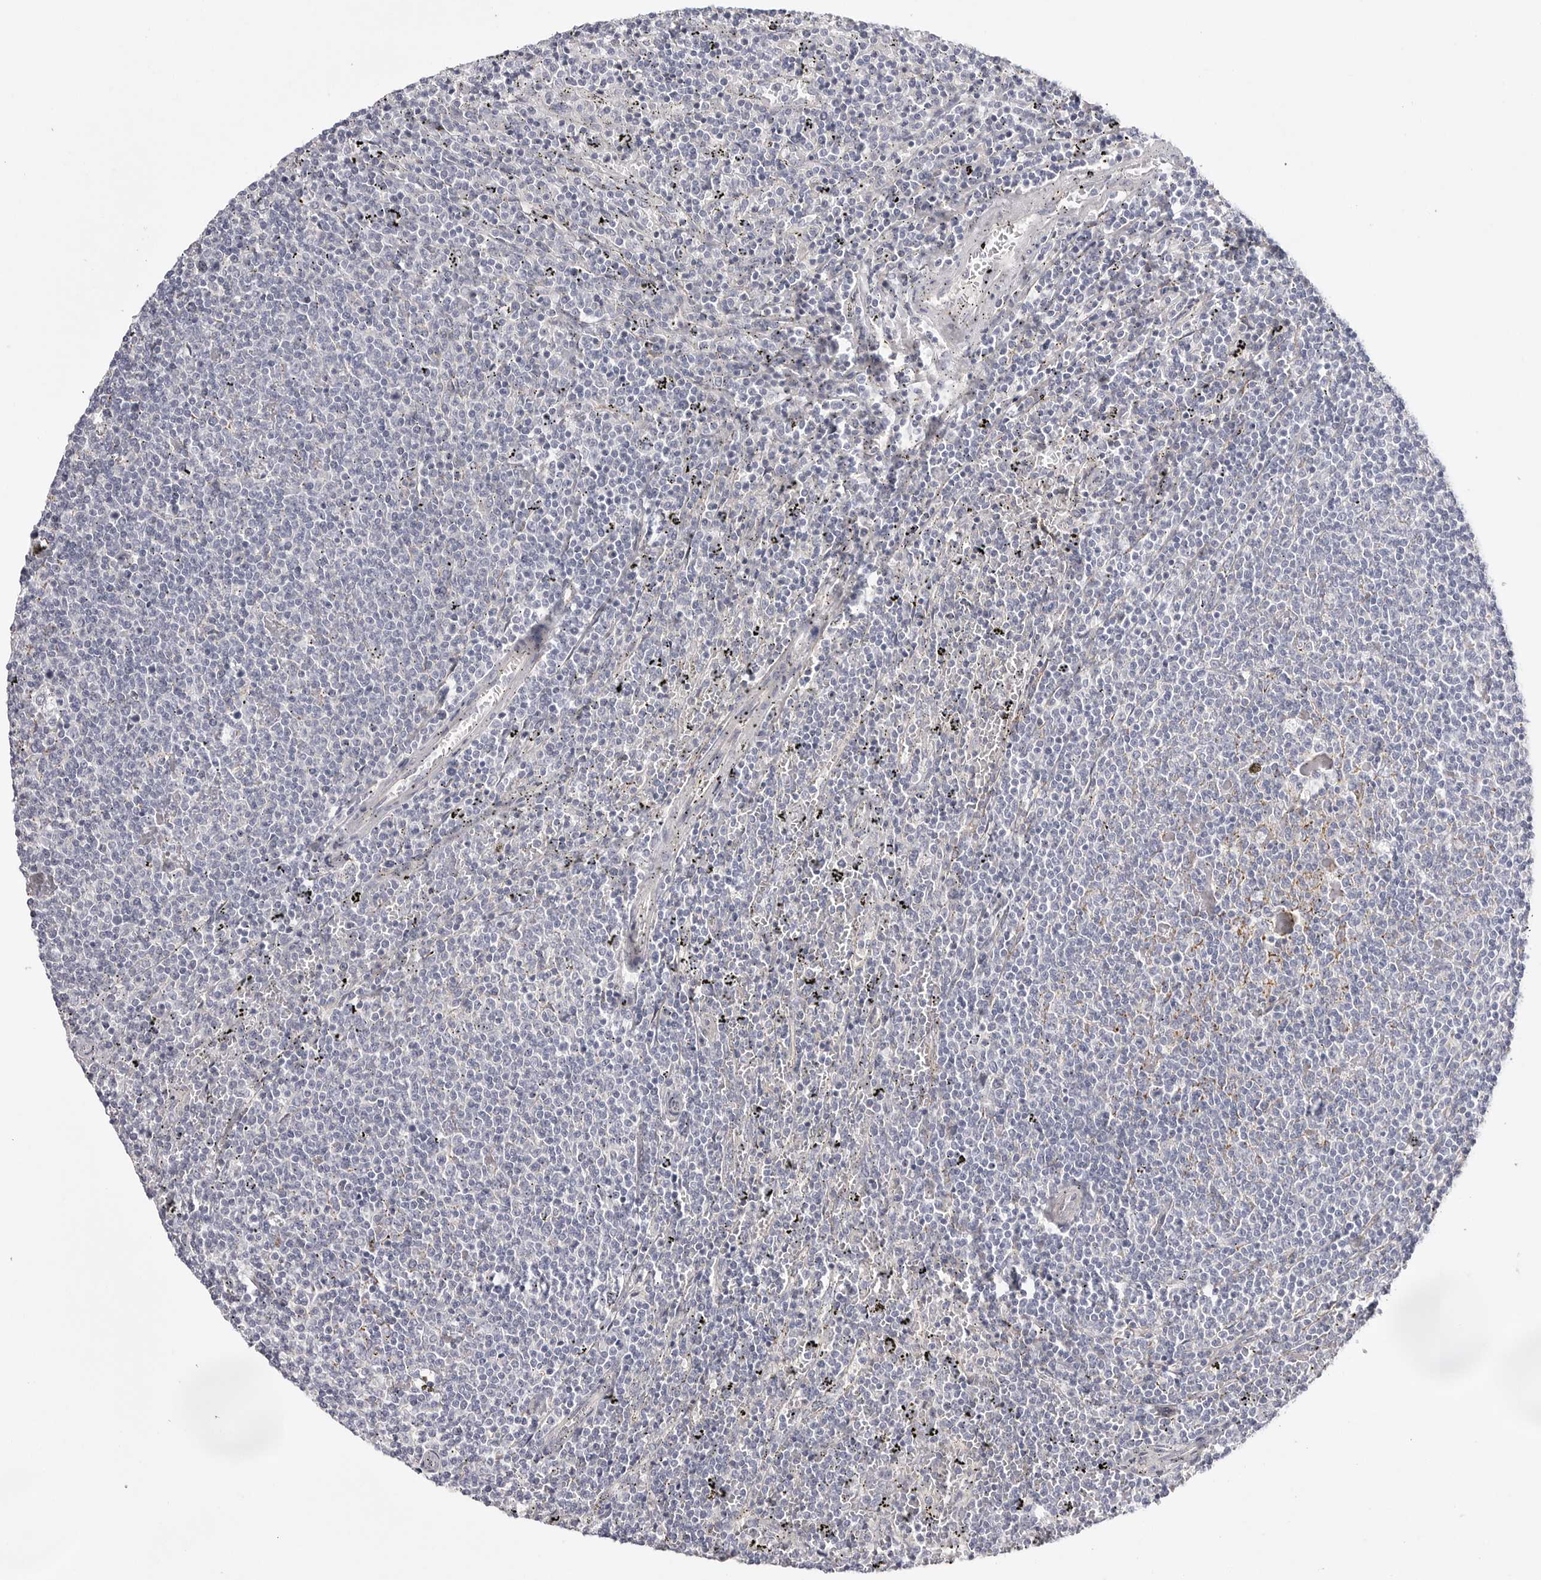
{"staining": {"intensity": "negative", "quantity": "none", "location": "none"}, "tissue": "lymphoma", "cell_type": "Tumor cells", "image_type": "cancer", "snomed": [{"axis": "morphology", "description": "Malignant lymphoma, non-Hodgkin's type, Low grade"}, {"axis": "topography", "description": "Spleen"}], "caption": "A photomicrograph of lymphoma stained for a protein exhibits no brown staining in tumor cells. Nuclei are stained in blue.", "gene": "ELP3", "patient": {"sex": "female", "age": 50}}